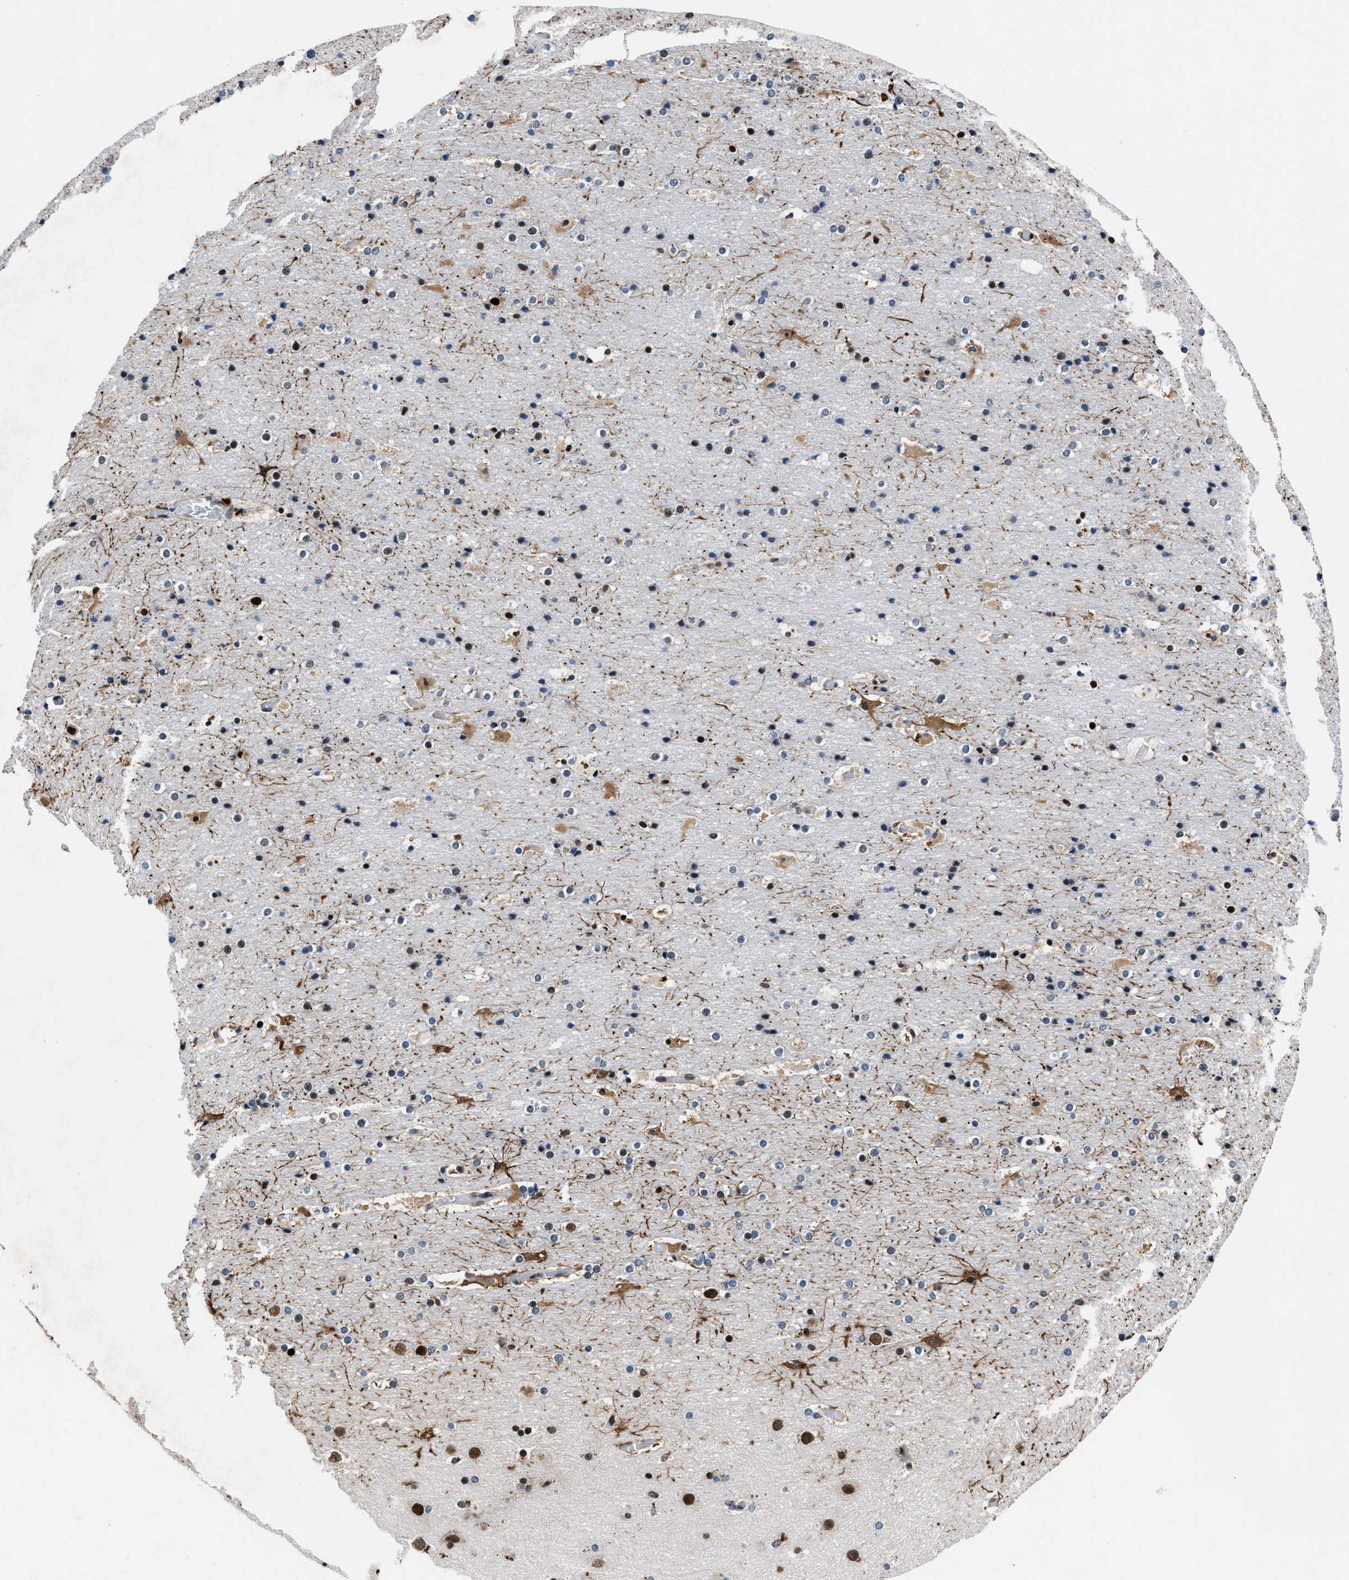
{"staining": {"intensity": "moderate", "quantity": ">75%", "location": "nuclear"}, "tissue": "cerebral cortex", "cell_type": "Endothelial cells", "image_type": "normal", "snomed": [{"axis": "morphology", "description": "Normal tissue, NOS"}, {"axis": "topography", "description": "Cerebral cortex"}], "caption": "Immunohistochemical staining of unremarkable human cerebral cortex reveals moderate nuclear protein positivity in about >75% of endothelial cells.", "gene": "WDR81", "patient": {"sex": "male", "age": 57}}